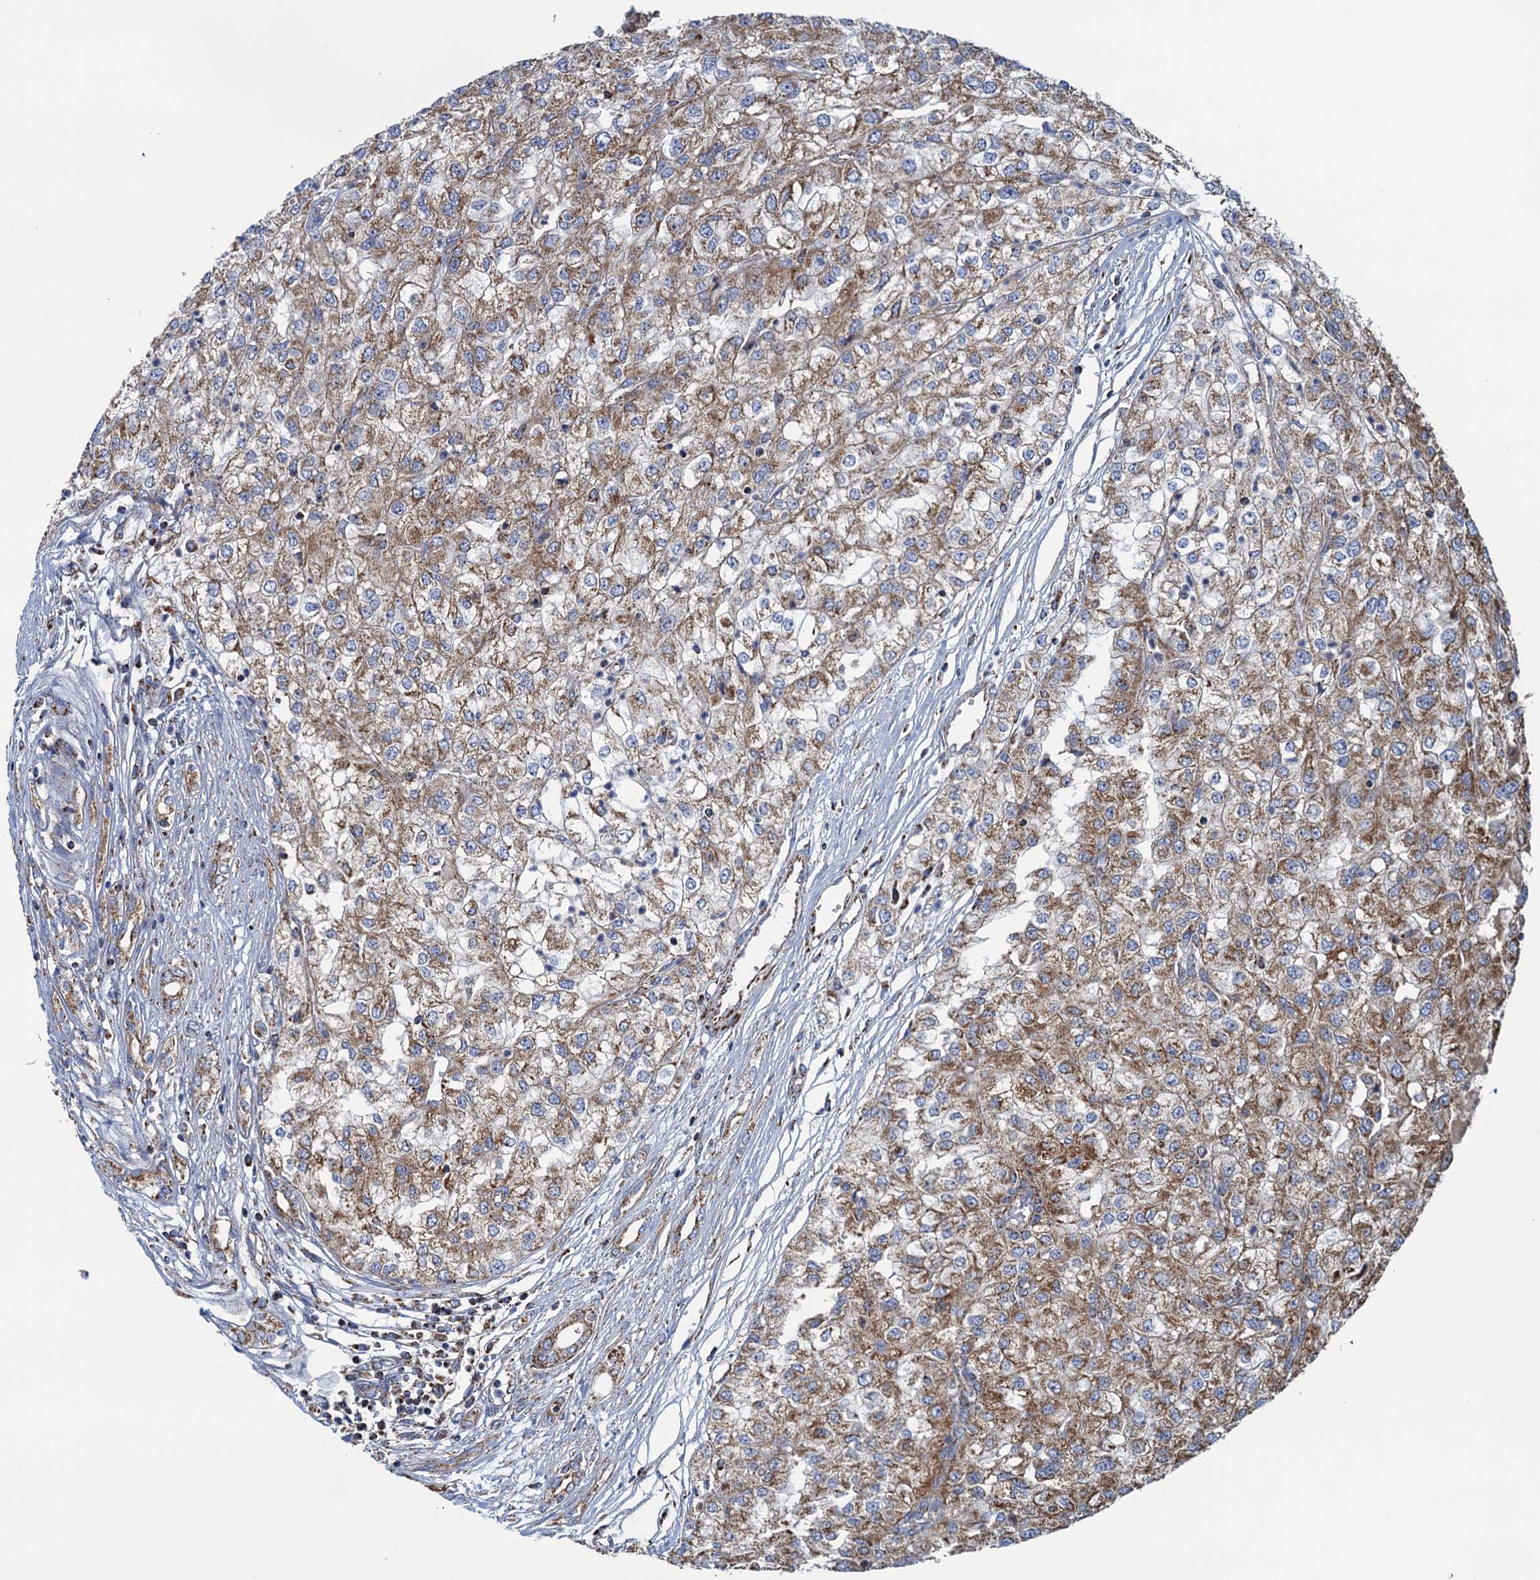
{"staining": {"intensity": "moderate", "quantity": ">75%", "location": "cytoplasmic/membranous"}, "tissue": "renal cancer", "cell_type": "Tumor cells", "image_type": "cancer", "snomed": [{"axis": "morphology", "description": "Adenocarcinoma, NOS"}, {"axis": "topography", "description": "Kidney"}], "caption": "A brown stain highlights moderate cytoplasmic/membranous positivity of a protein in human adenocarcinoma (renal) tumor cells. (Brightfield microscopy of DAB IHC at high magnification).", "gene": "GTPBP3", "patient": {"sex": "female", "age": 54}}